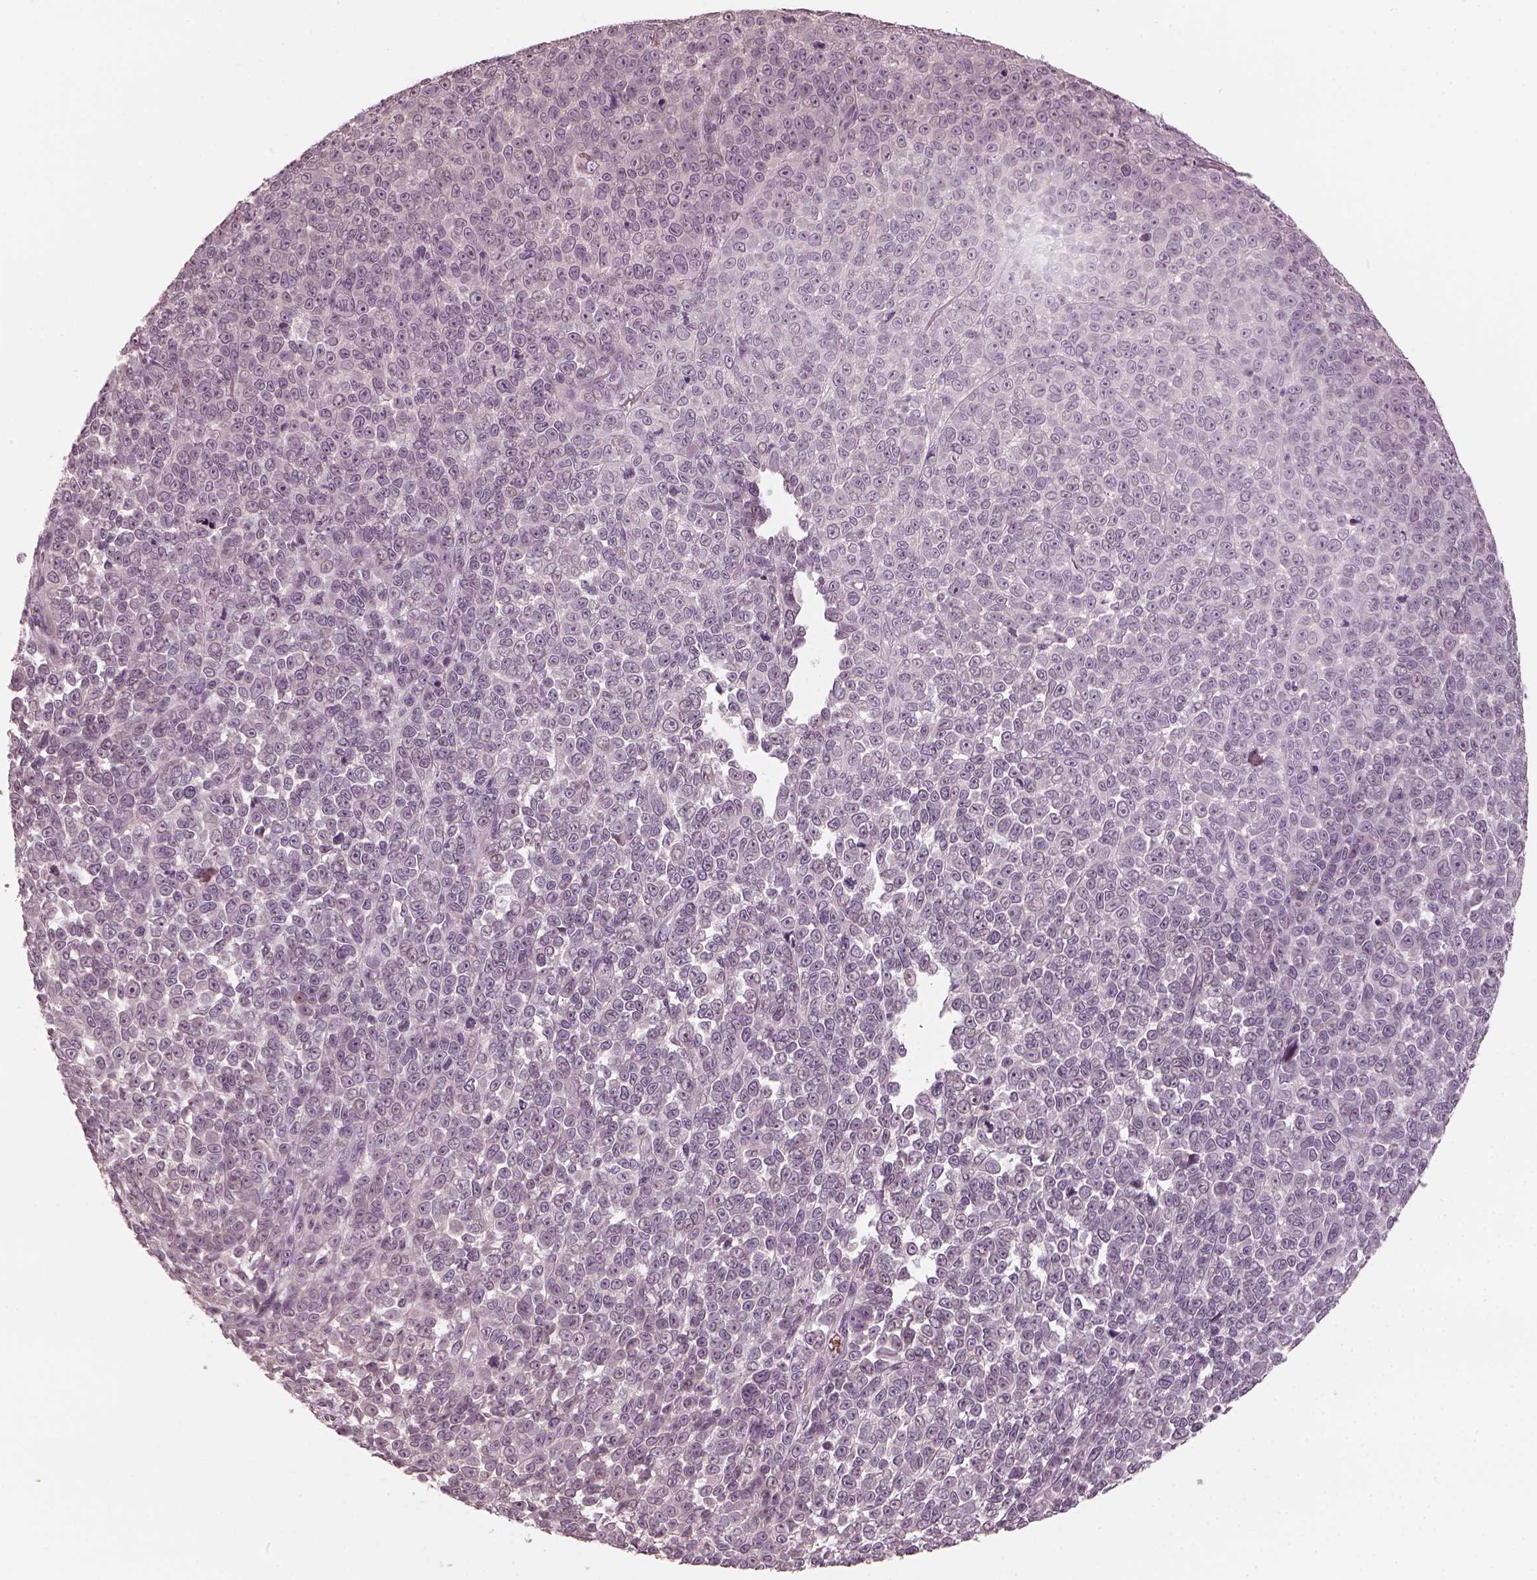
{"staining": {"intensity": "negative", "quantity": "none", "location": "none"}, "tissue": "melanoma", "cell_type": "Tumor cells", "image_type": "cancer", "snomed": [{"axis": "morphology", "description": "Malignant melanoma, NOS"}, {"axis": "topography", "description": "Skin"}], "caption": "Melanoma was stained to show a protein in brown. There is no significant positivity in tumor cells. (Stains: DAB (3,3'-diaminobenzidine) IHC with hematoxylin counter stain, Microscopy: brightfield microscopy at high magnification).", "gene": "CHIT1", "patient": {"sex": "female", "age": 95}}